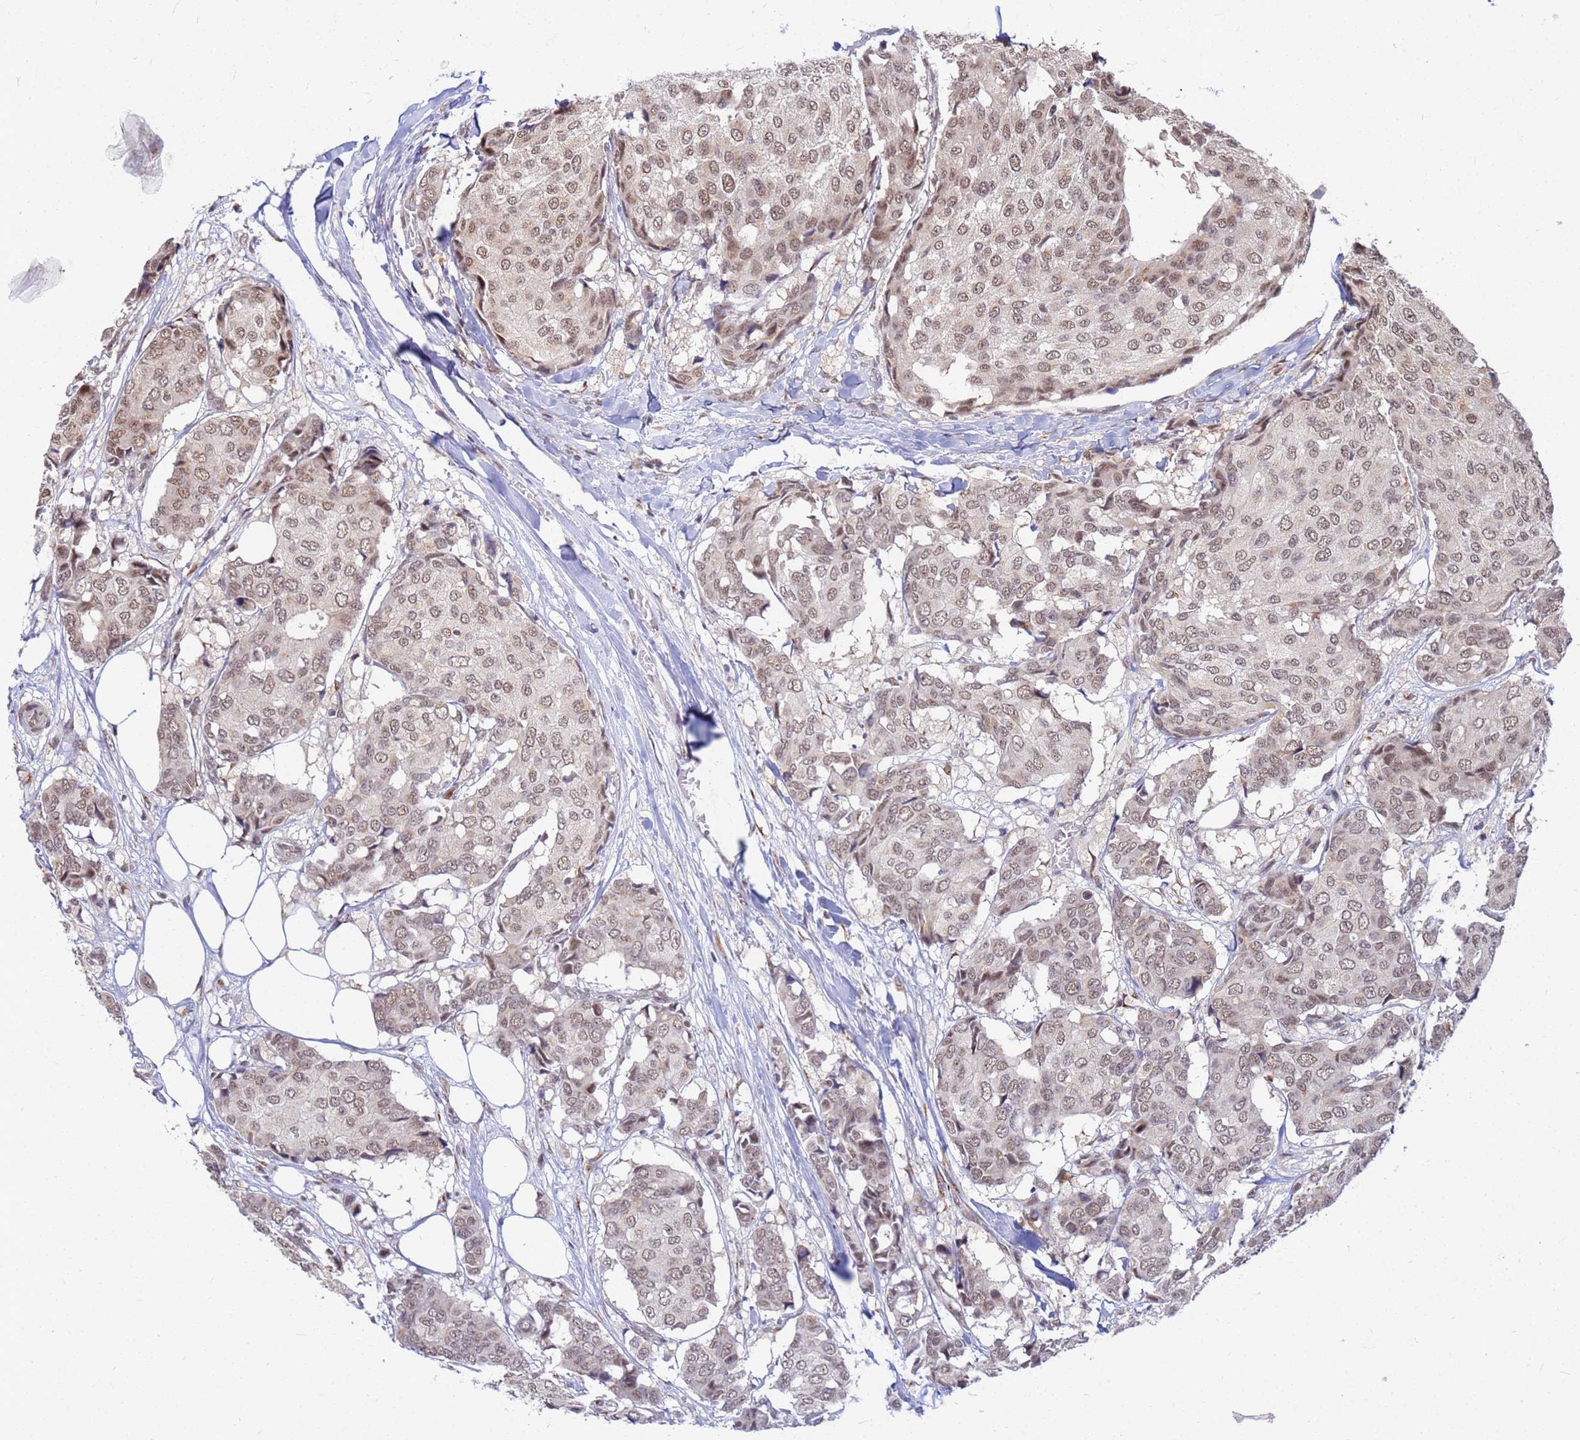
{"staining": {"intensity": "moderate", "quantity": ">75%", "location": "nuclear"}, "tissue": "breast cancer", "cell_type": "Tumor cells", "image_type": "cancer", "snomed": [{"axis": "morphology", "description": "Duct carcinoma"}, {"axis": "topography", "description": "Breast"}], "caption": "High-power microscopy captured an immunohistochemistry (IHC) photomicrograph of breast intraductal carcinoma, revealing moderate nuclear positivity in approximately >75% of tumor cells.", "gene": "NCBP2", "patient": {"sex": "female", "age": 75}}